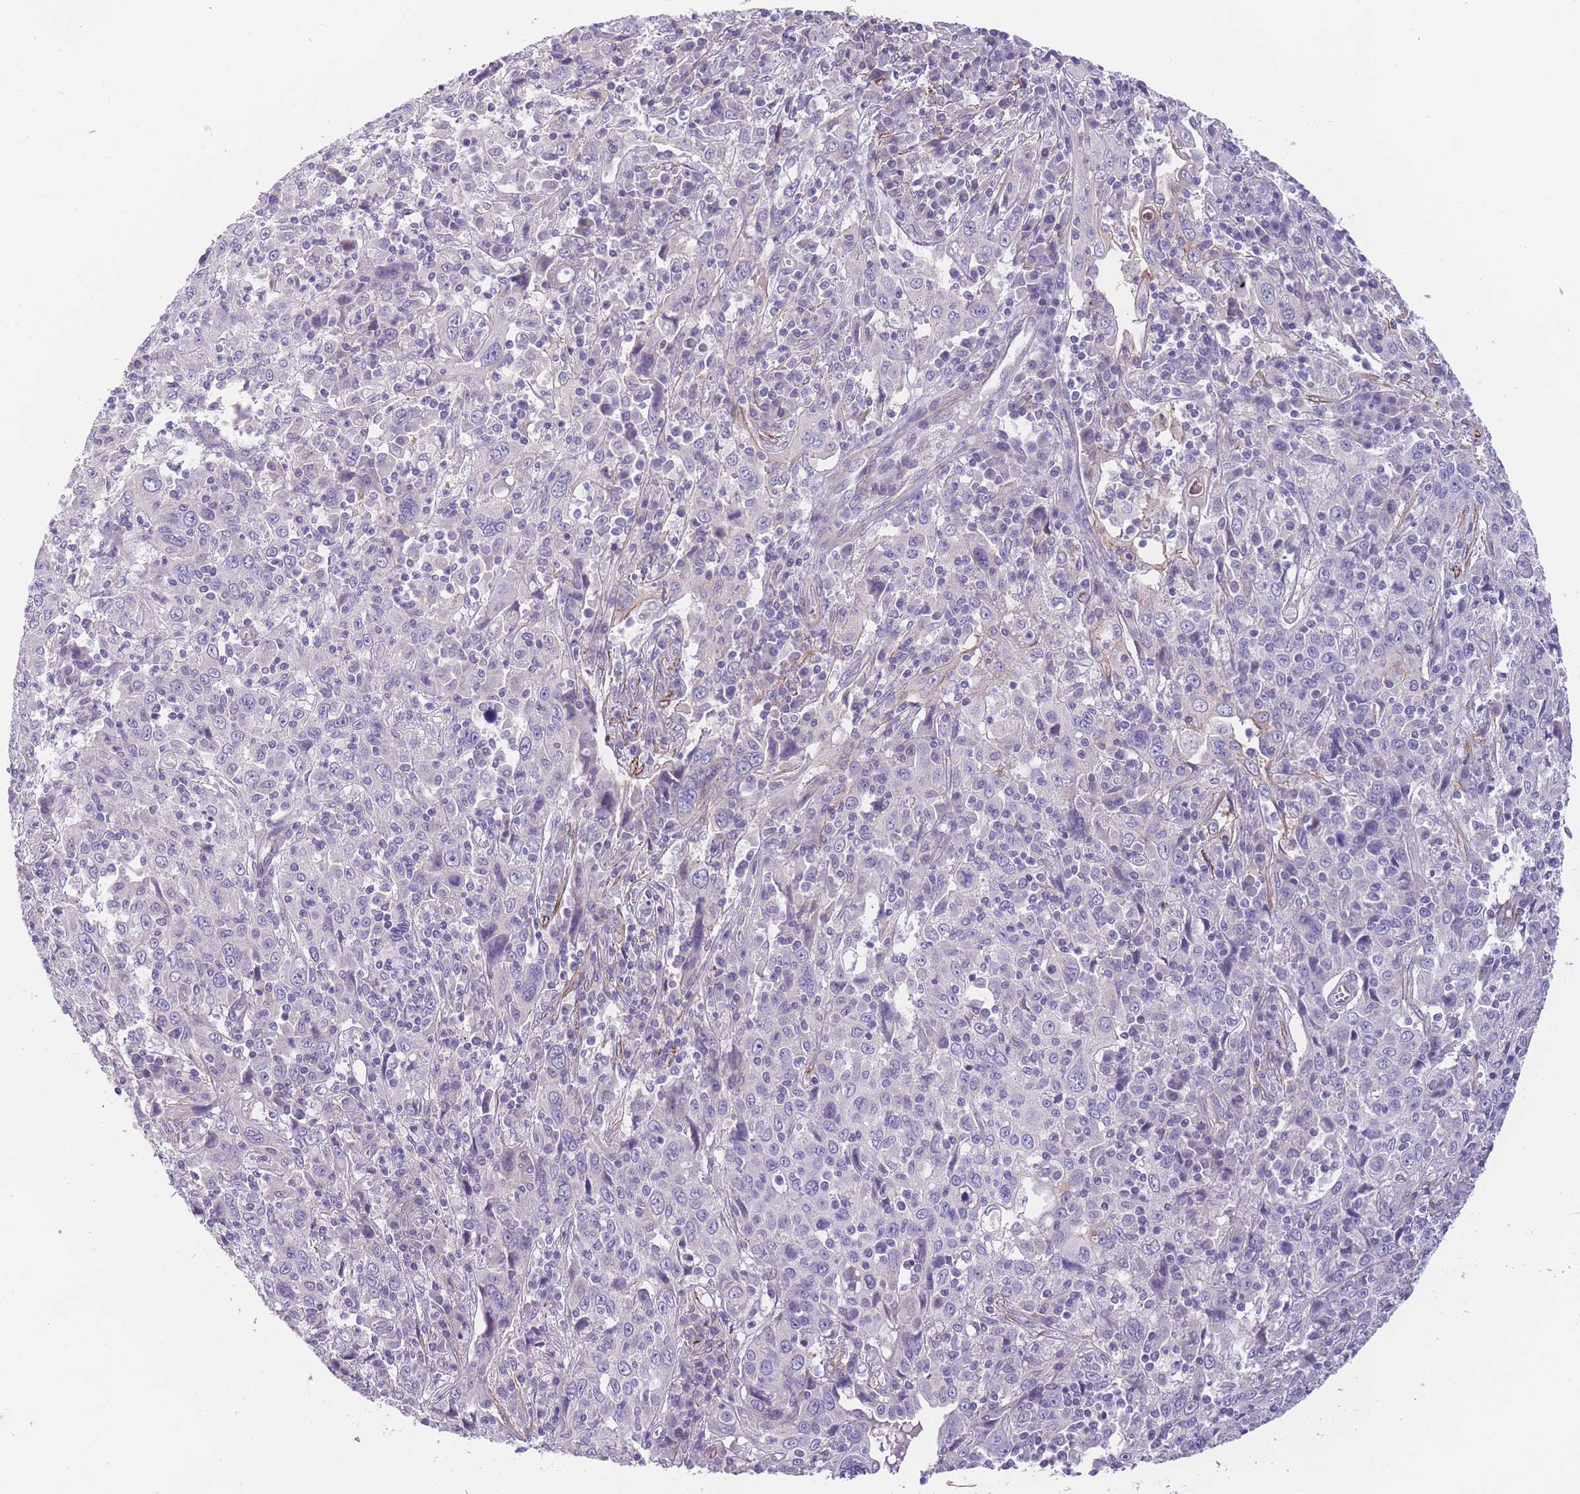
{"staining": {"intensity": "negative", "quantity": "none", "location": "none"}, "tissue": "cervical cancer", "cell_type": "Tumor cells", "image_type": "cancer", "snomed": [{"axis": "morphology", "description": "Squamous cell carcinoma, NOS"}, {"axis": "topography", "description": "Cervix"}], "caption": "Histopathology image shows no protein staining in tumor cells of cervical squamous cell carcinoma tissue.", "gene": "FAM124A", "patient": {"sex": "female", "age": 46}}